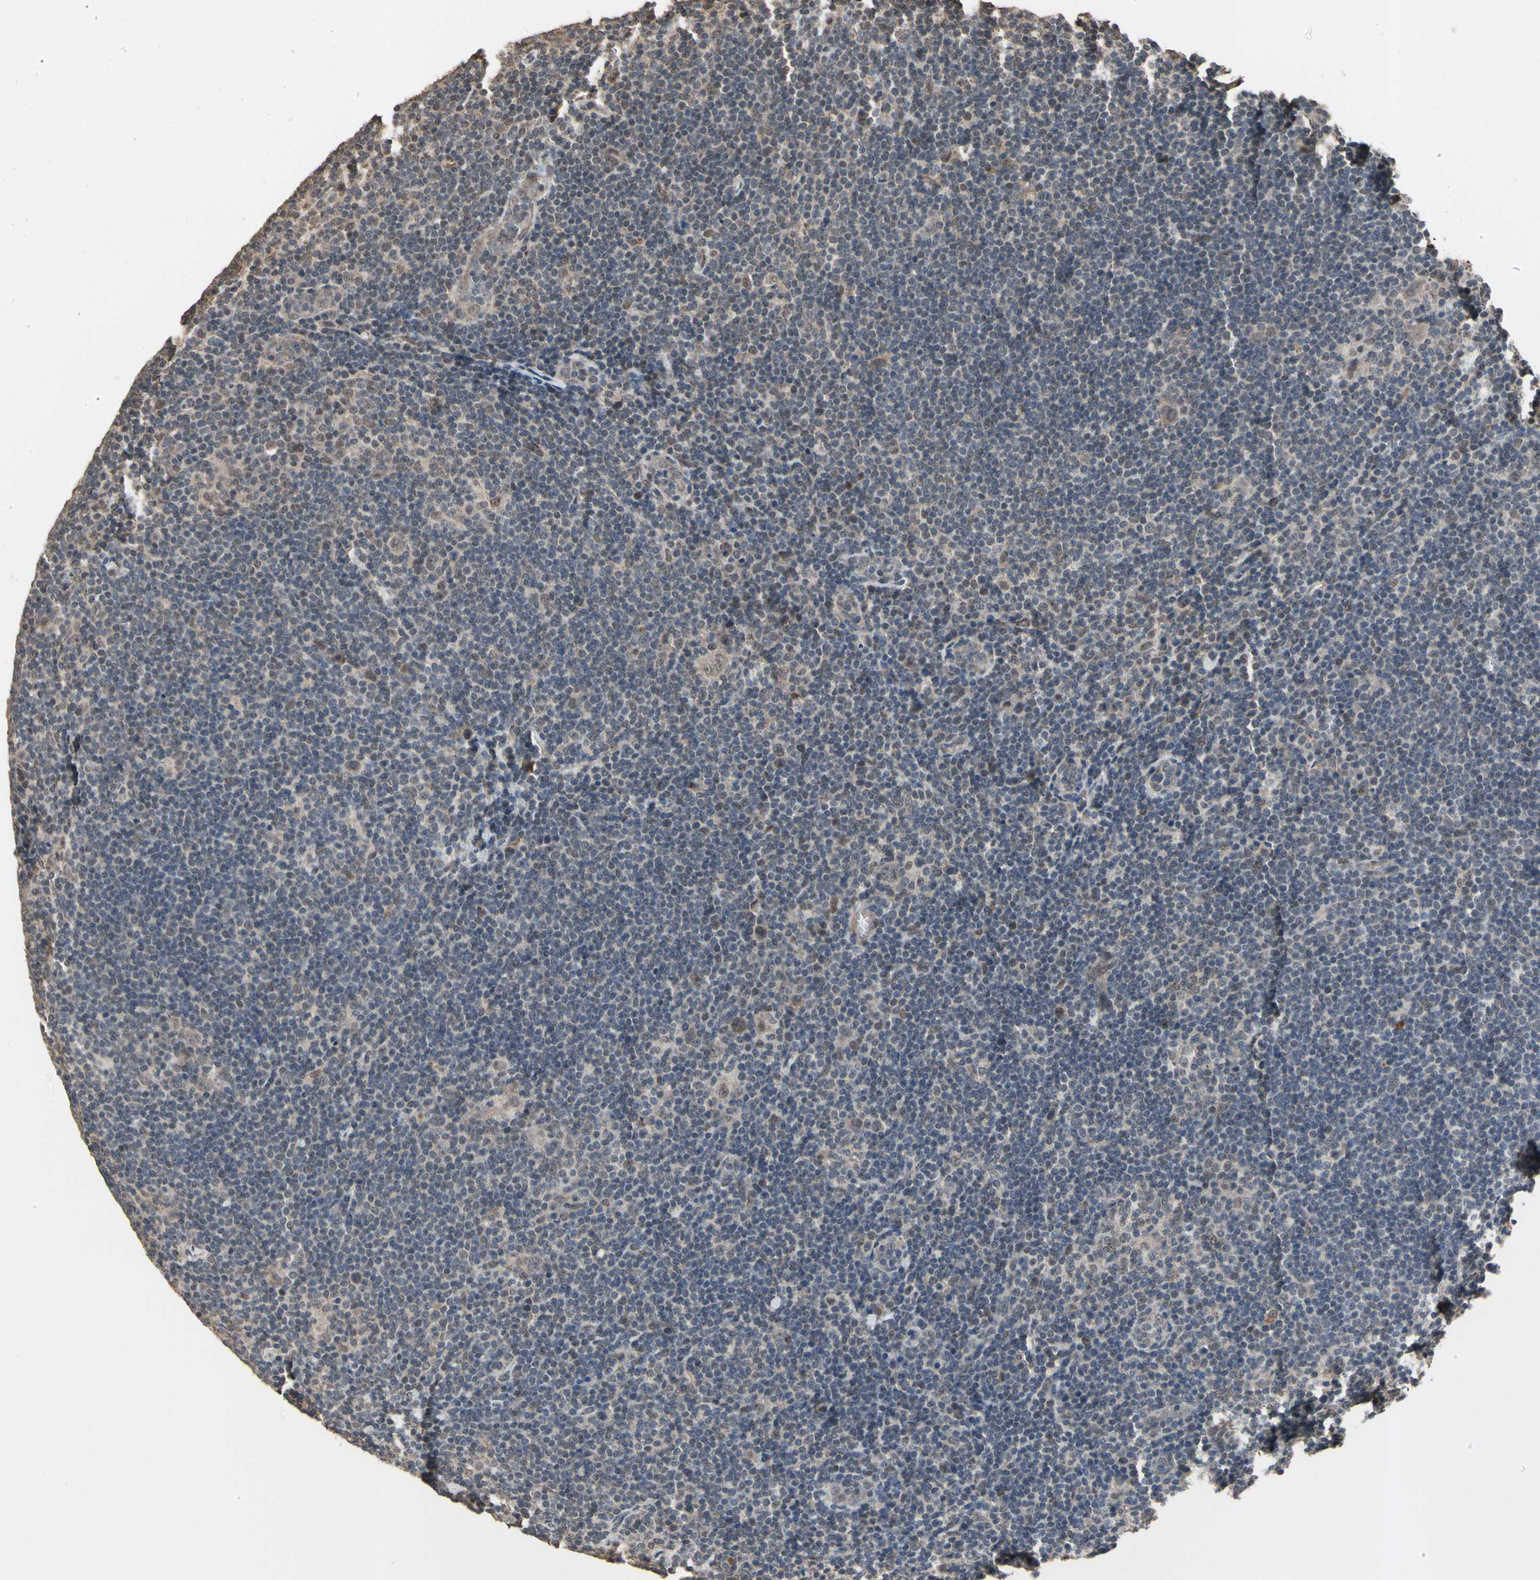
{"staining": {"intensity": "weak", "quantity": ">75%", "location": "nuclear"}, "tissue": "lymphoma", "cell_type": "Tumor cells", "image_type": "cancer", "snomed": [{"axis": "morphology", "description": "Hodgkin's disease, NOS"}, {"axis": "topography", "description": "Lymph node"}], "caption": "This photomicrograph displays immunohistochemistry (IHC) staining of Hodgkin's disease, with low weak nuclear positivity in approximately >75% of tumor cells.", "gene": "ZNF174", "patient": {"sex": "female", "age": 57}}